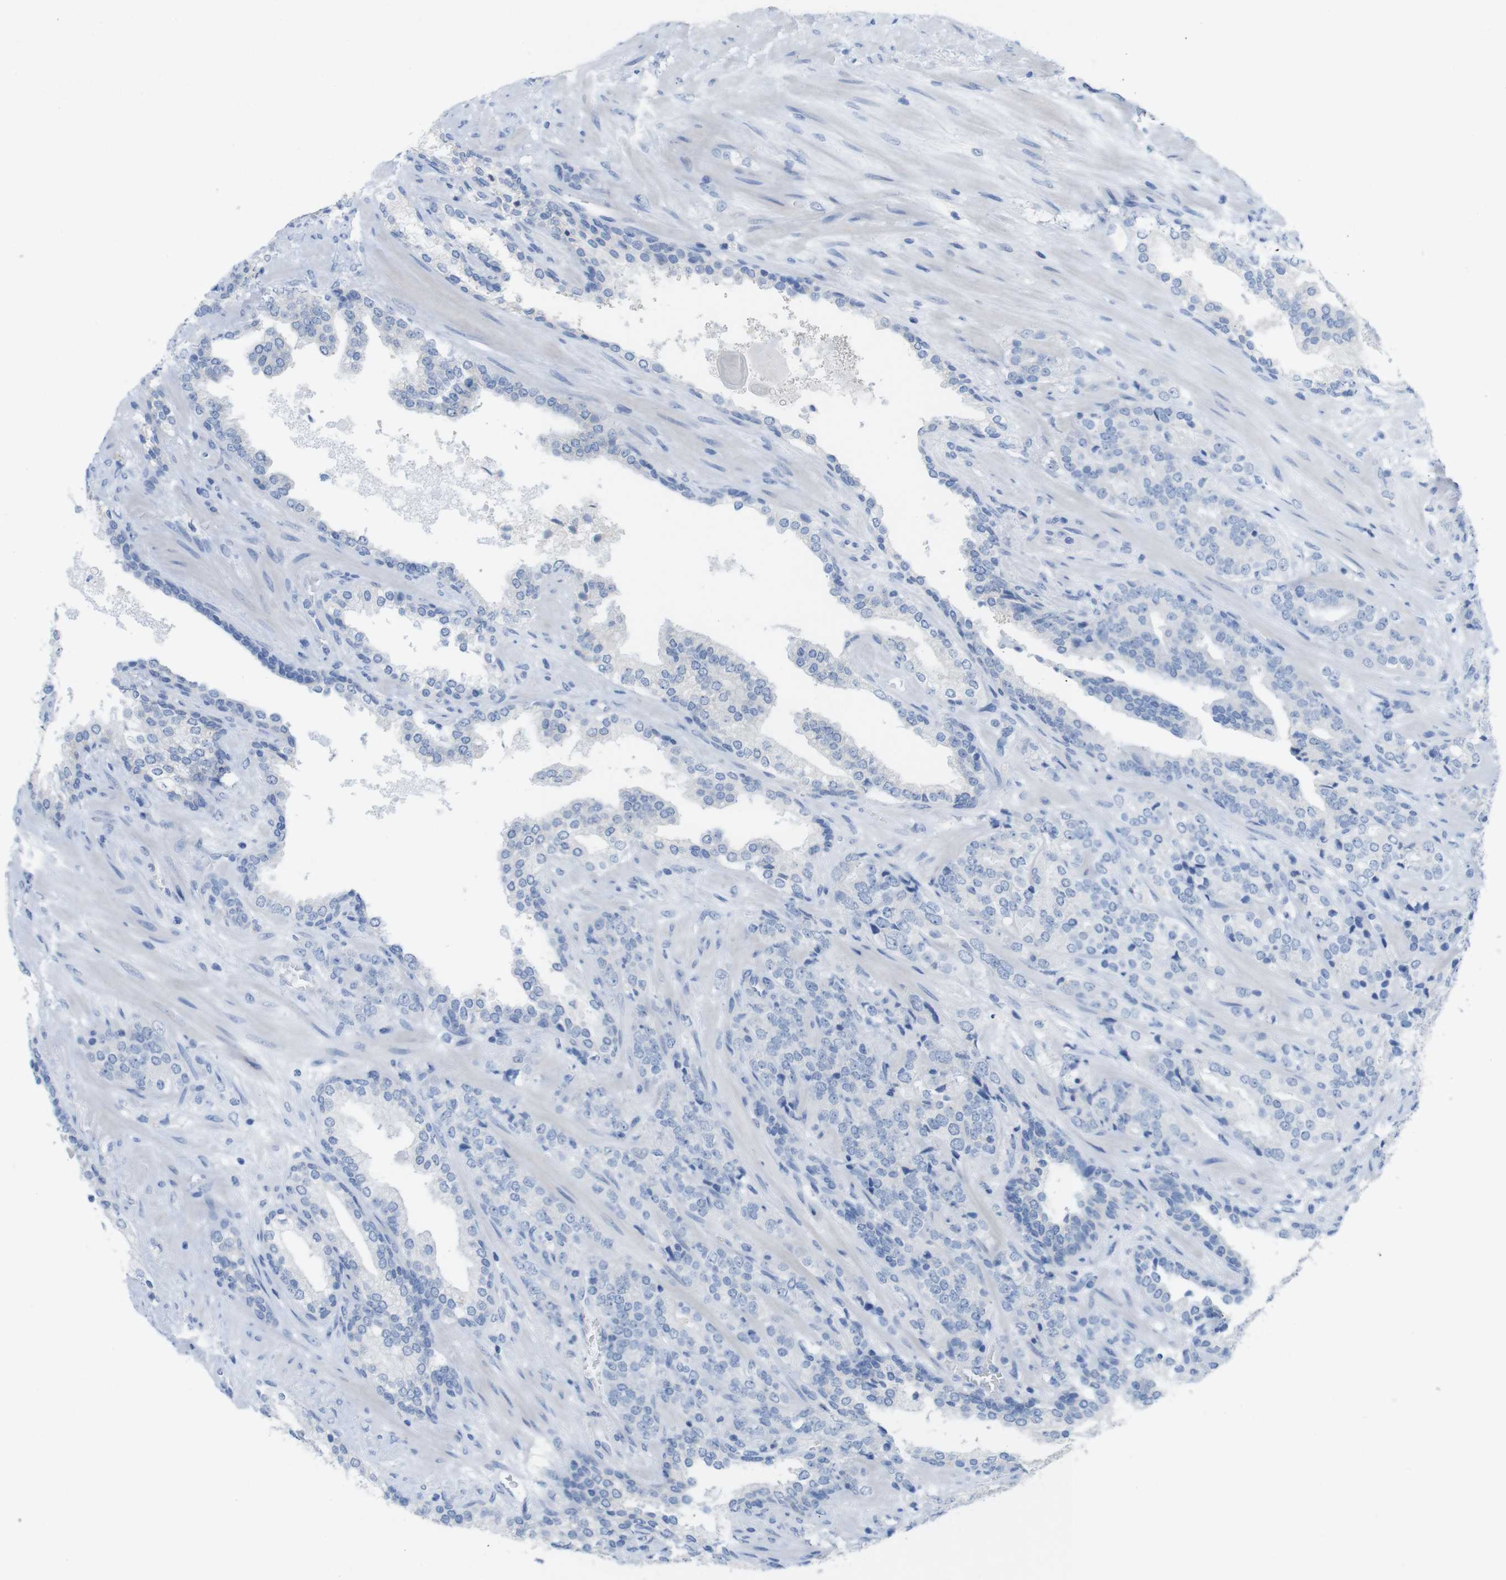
{"staining": {"intensity": "negative", "quantity": "none", "location": "none"}, "tissue": "prostate cancer", "cell_type": "Tumor cells", "image_type": "cancer", "snomed": [{"axis": "morphology", "description": "Adenocarcinoma, High grade"}, {"axis": "topography", "description": "Prostate"}], "caption": "Immunohistochemistry of human adenocarcinoma (high-grade) (prostate) exhibits no staining in tumor cells. The staining was performed using DAB (3,3'-diaminobenzidine) to visualize the protein expression in brown, while the nuclei were stained in blue with hematoxylin (Magnification: 20x).", "gene": "LAG3", "patient": {"sex": "male", "age": 71}}